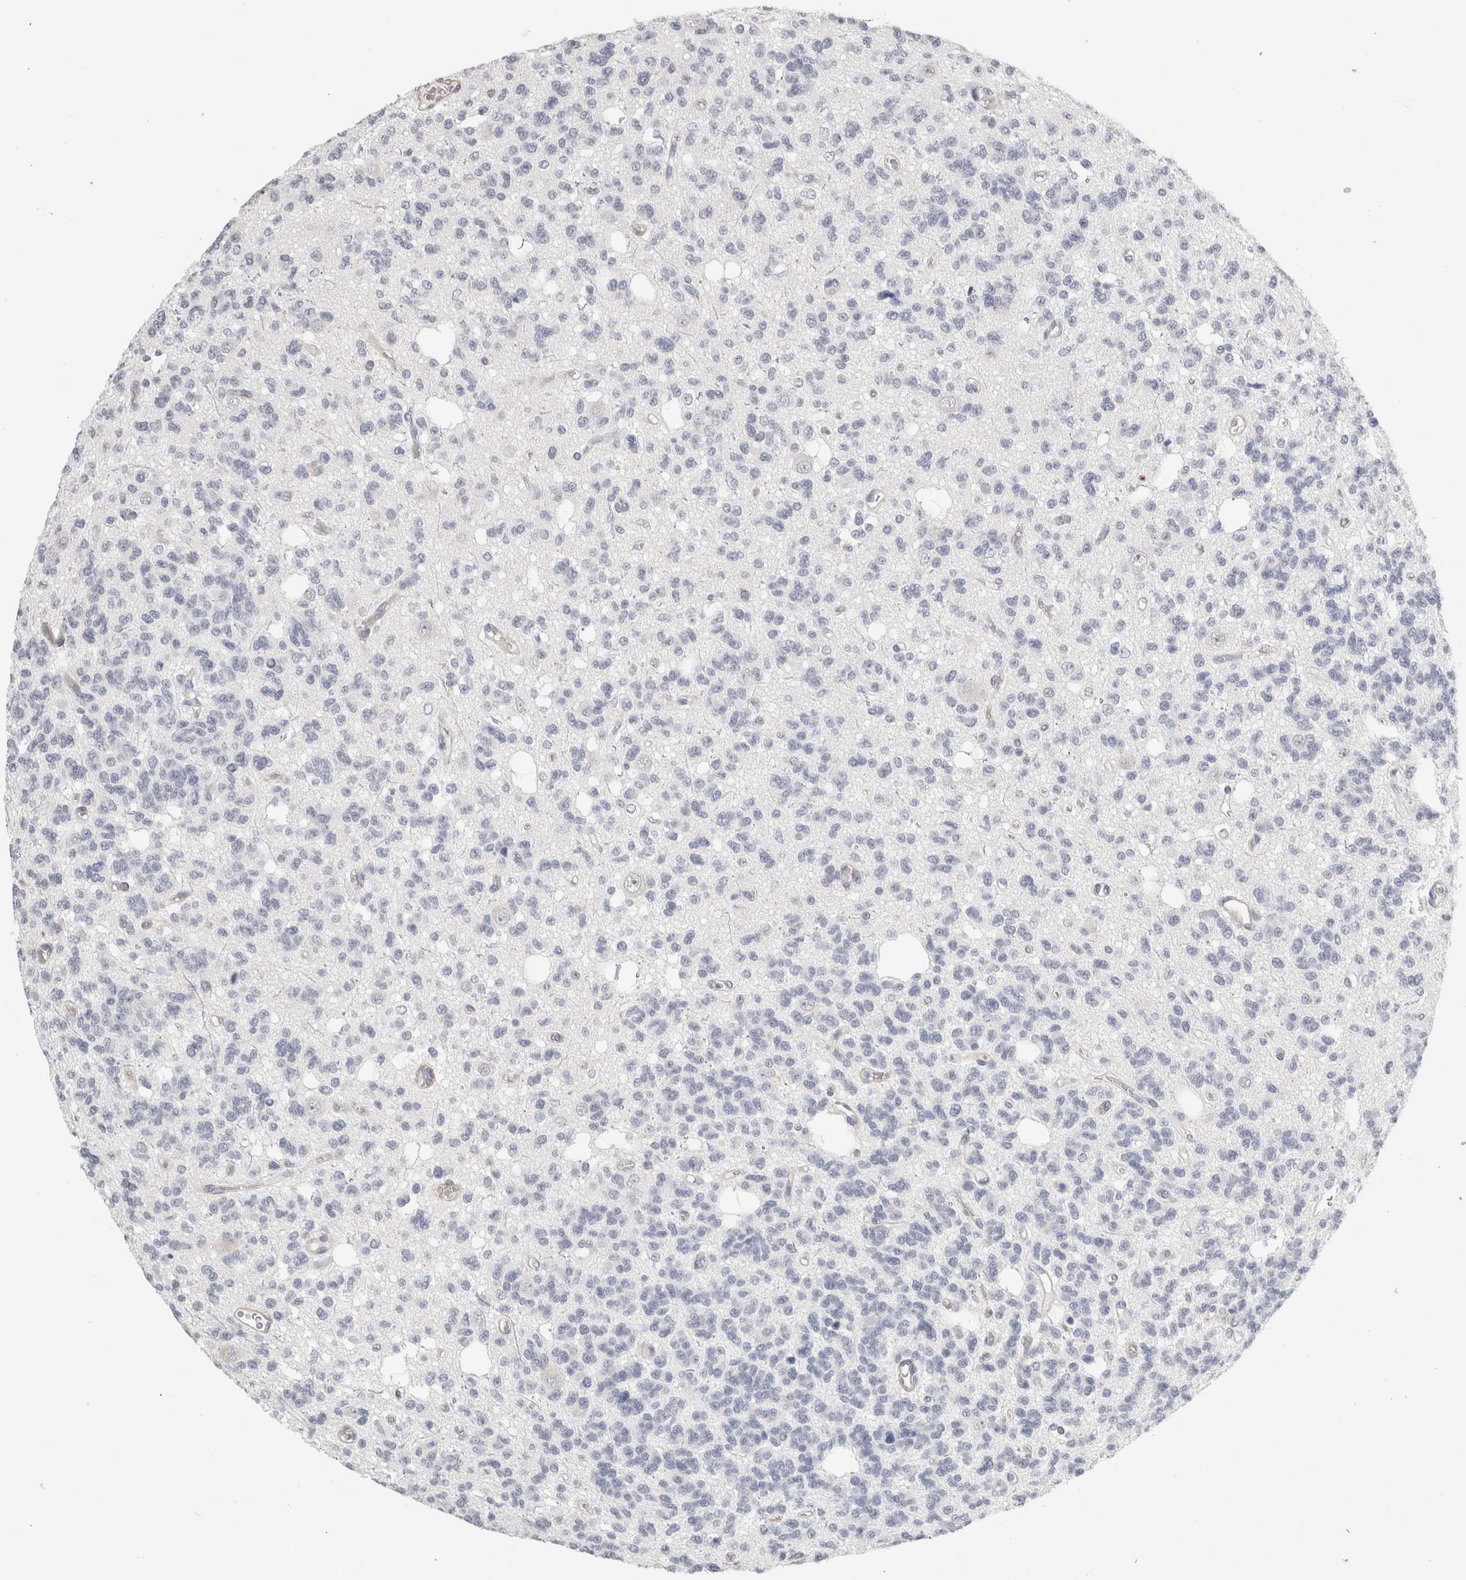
{"staining": {"intensity": "negative", "quantity": "none", "location": "none"}, "tissue": "glioma", "cell_type": "Tumor cells", "image_type": "cancer", "snomed": [{"axis": "morphology", "description": "Glioma, malignant, Low grade"}, {"axis": "topography", "description": "Brain"}], "caption": "Glioma was stained to show a protein in brown. There is no significant staining in tumor cells. (DAB (3,3'-diaminobenzidine) IHC visualized using brightfield microscopy, high magnification).", "gene": "FBLIM1", "patient": {"sex": "male", "age": 38}}